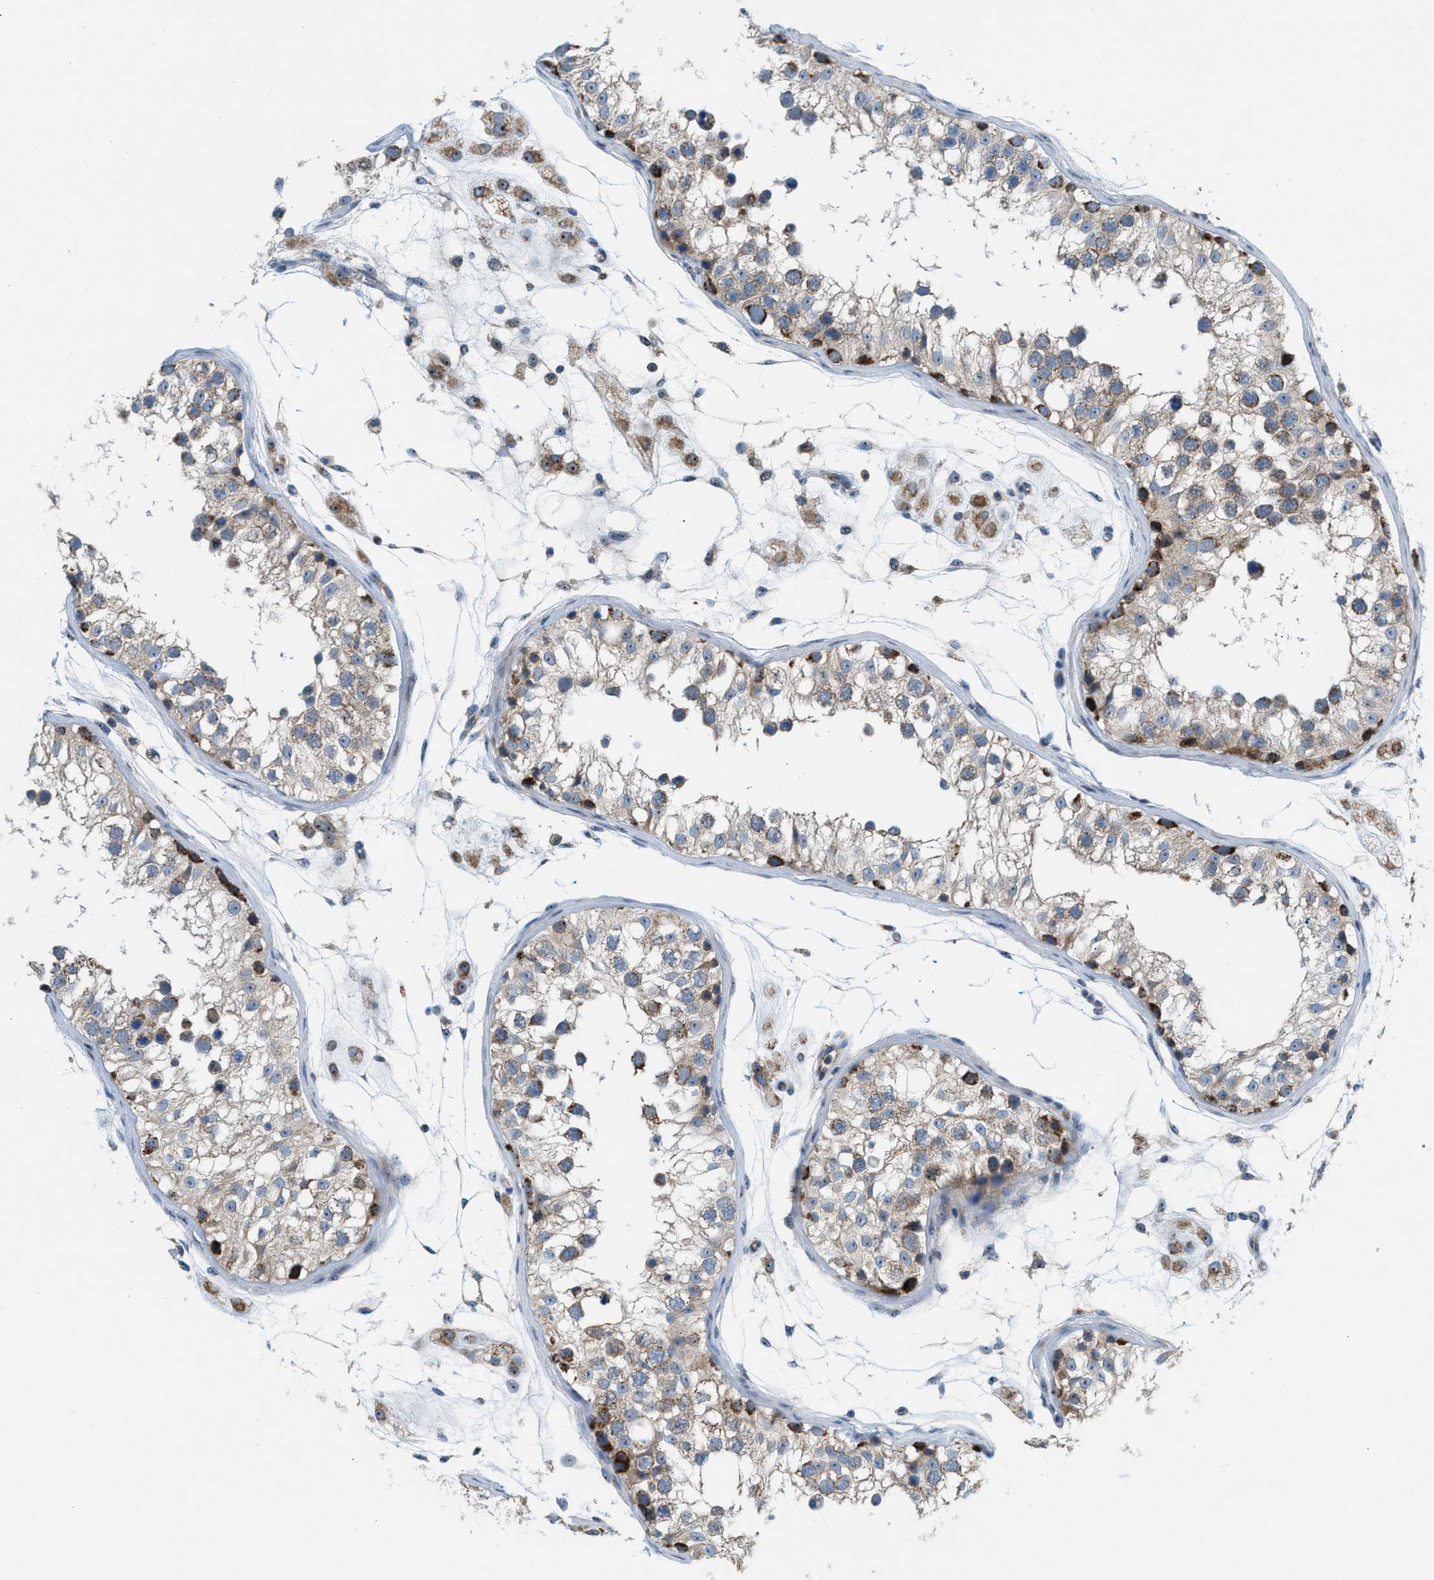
{"staining": {"intensity": "moderate", "quantity": "25%-75%", "location": "cytoplasmic/membranous"}, "tissue": "testis", "cell_type": "Cells in seminiferous ducts", "image_type": "normal", "snomed": [{"axis": "morphology", "description": "Normal tissue, NOS"}, {"axis": "morphology", "description": "Adenocarcinoma, metastatic, NOS"}, {"axis": "topography", "description": "Testis"}], "caption": "This is a photomicrograph of immunohistochemistry staining of unremarkable testis, which shows moderate expression in the cytoplasmic/membranous of cells in seminiferous ducts.", "gene": "TPH1", "patient": {"sex": "male", "age": 26}}